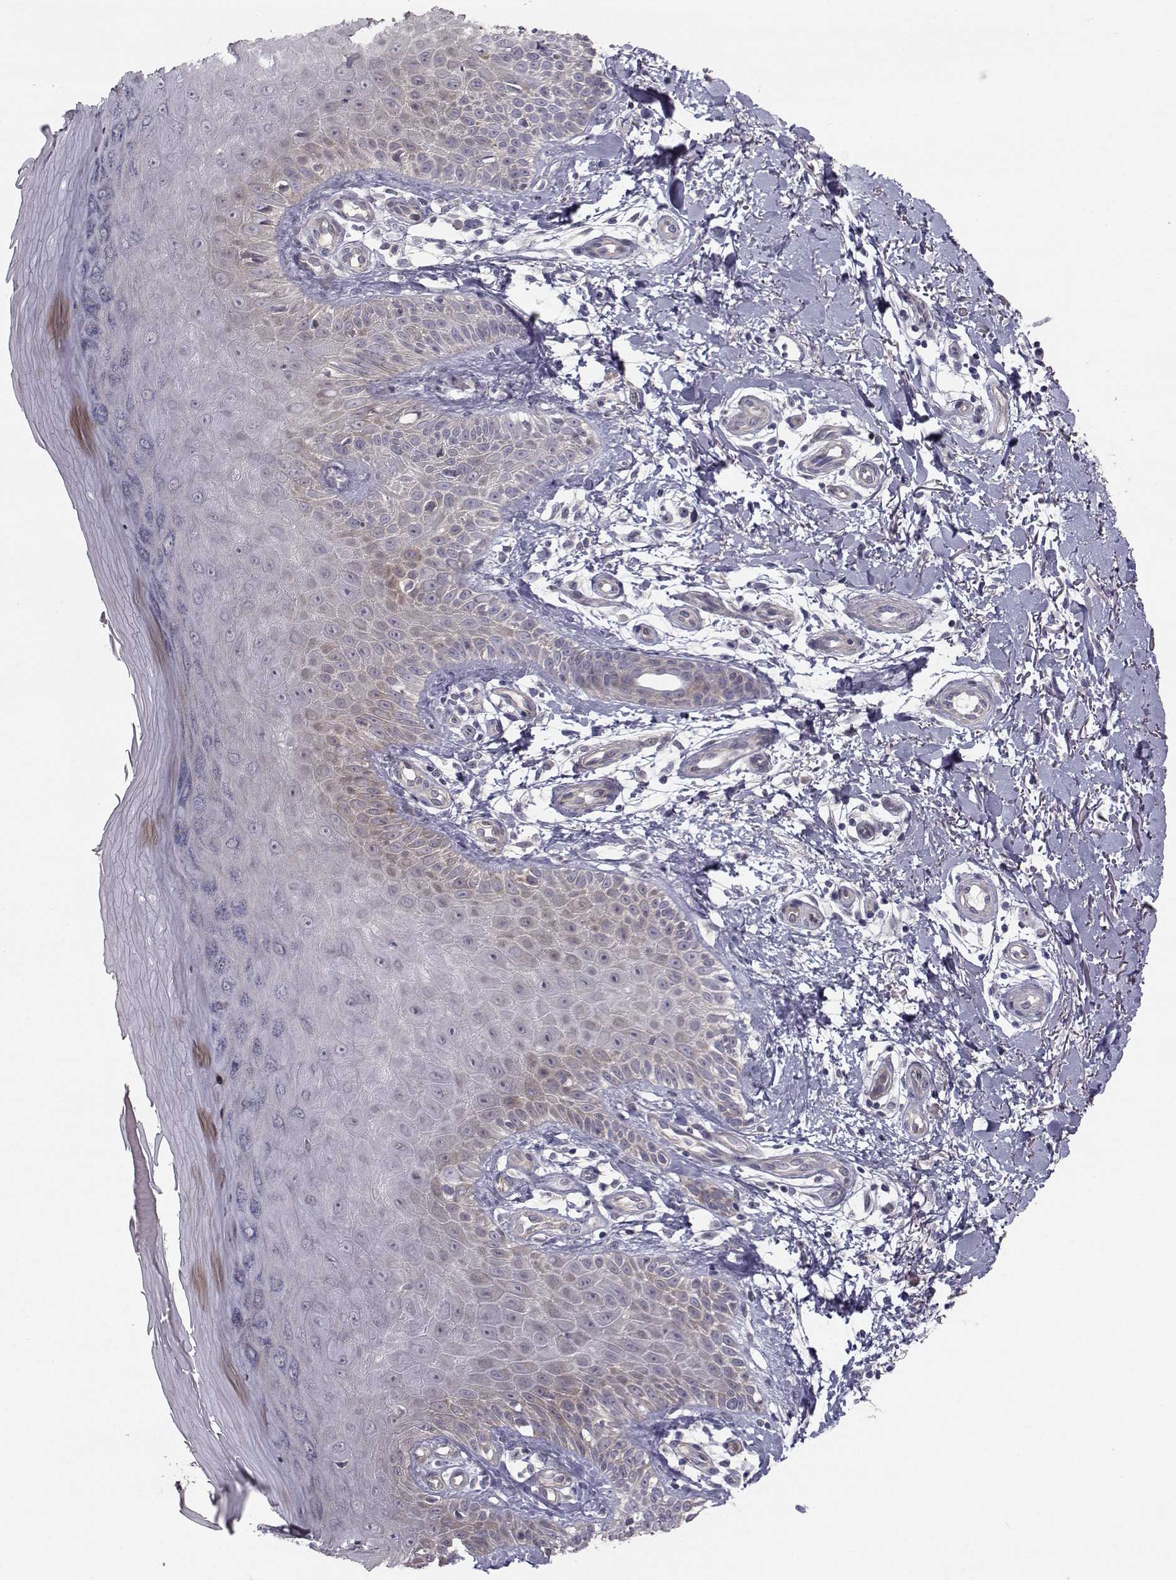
{"staining": {"intensity": "negative", "quantity": "none", "location": "none"}, "tissue": "skin", "cell_type": "Fibroblasts", "image_type": "normal", "snomed": [{"axis": "morphology", "description": "Normal tissue, NOS"}, {"axis": "morphology", "description": "Inflammation, NOS"}, {"axis": "morphology", "description": "Fibrosis, NOS"}, {"axis": "topography", "description": "Skin"}], "caption": "A high-resolution image shows immunohistochemistry staining of unremarkable skin, which displays no significant staining in fibroblasts.", "gene": "HSP90AB1", "patient": {"sex": "male", "age": 71}}